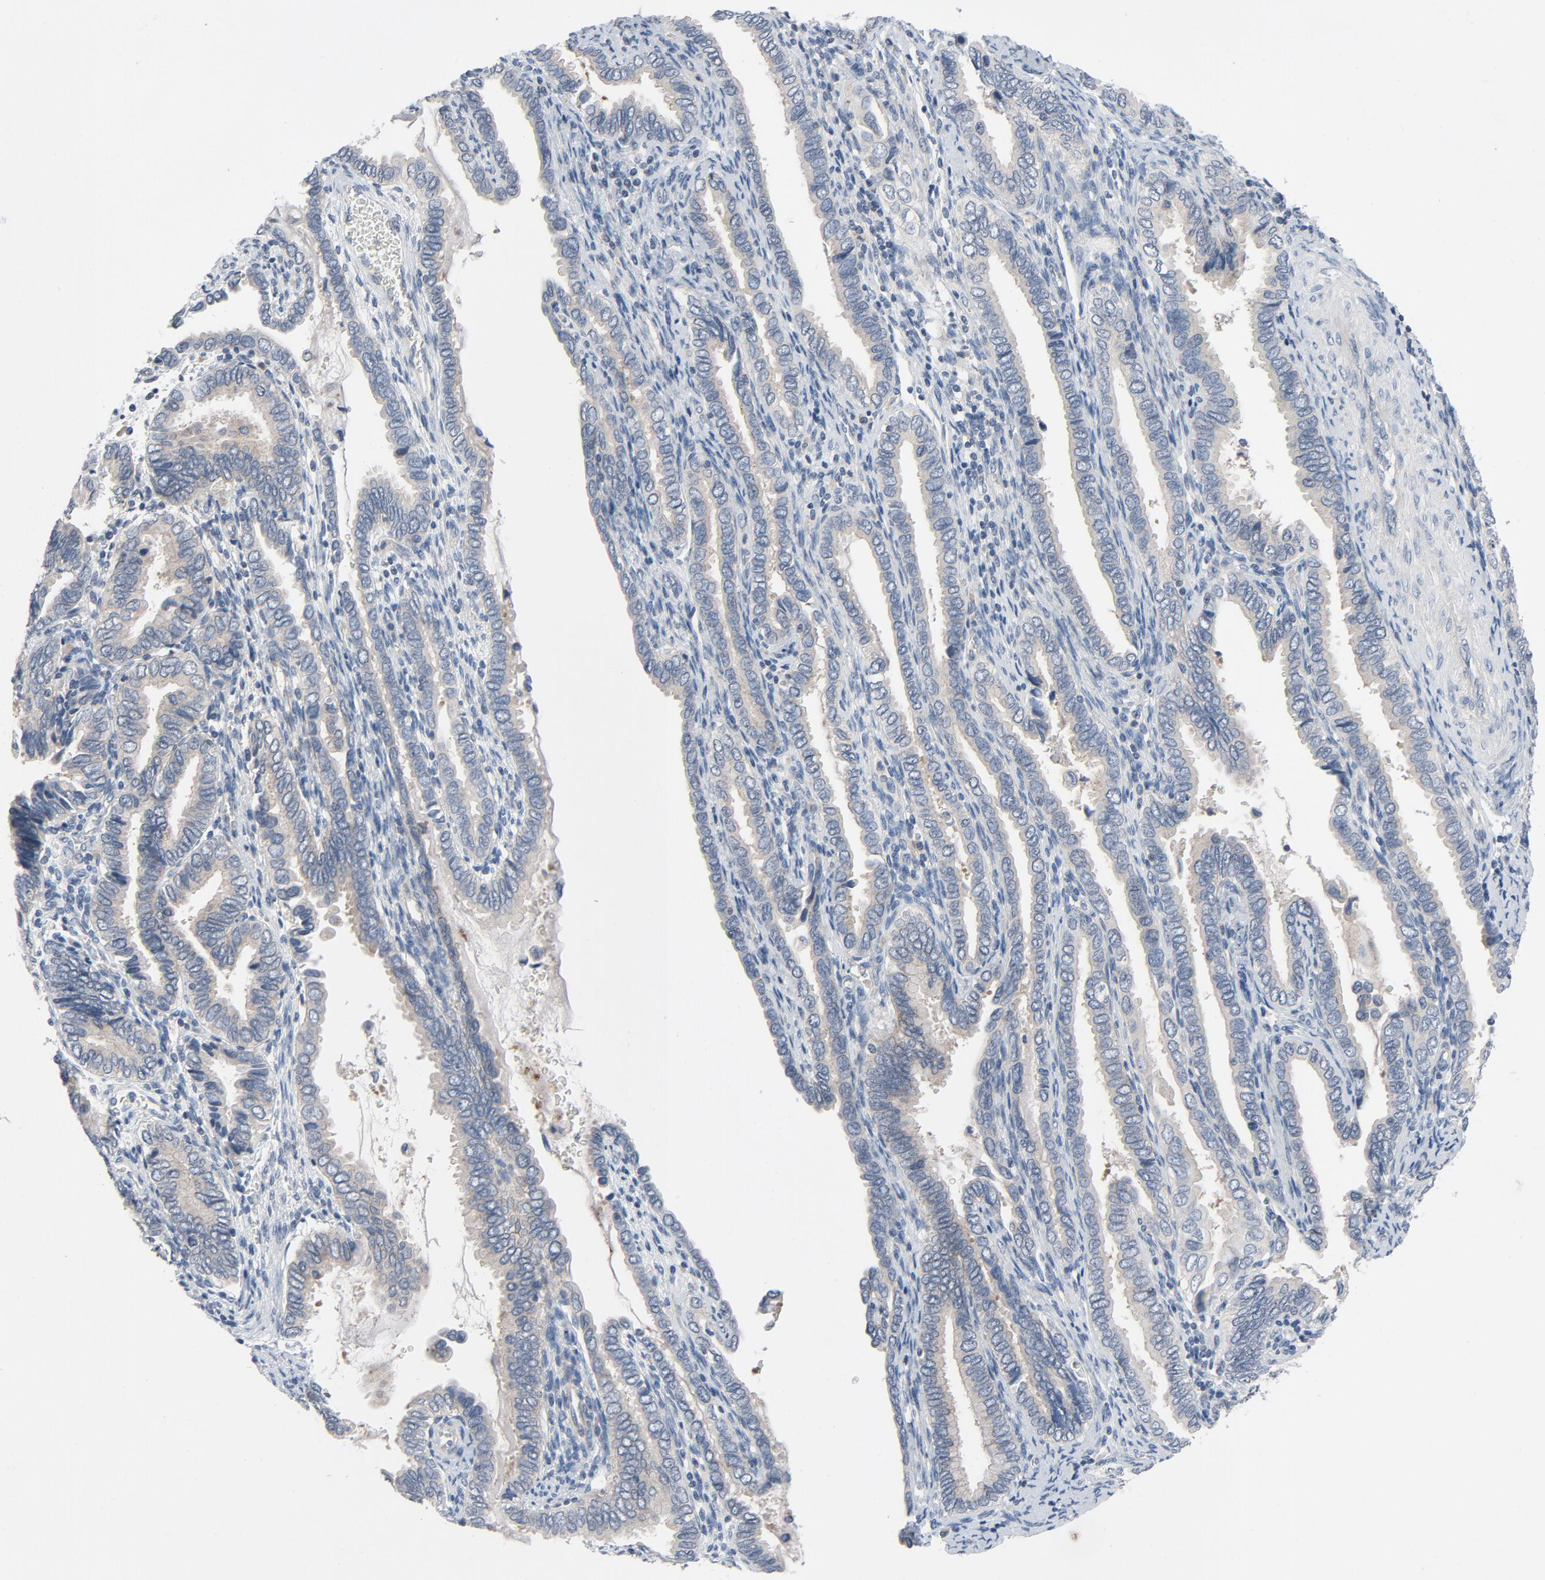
{"staining": {"intensity": "weak", "quantity": ">75%", "location": "cytoplasmic/membranous"}, "tissue": "cervical cancer", "cell_type": "Tumor cells", "image_type": "cancer", "snomed": [{"axis": "morphology", "description": "Adenocarcinoma, NOS"}, {"axis": "topography", "description": "Cervix"}], "caption": "DAB (3,3'-diaminobenzidine) immunohistochemical staining of human adenocarcinoma (cervical) reveals weak cytoplasmic/membranous protein positivity in approximately >75% of tumor cells. (IHC, brightfield microscopy, high magnification).", "gene": "TSG101", "patient": {"sex": "female", "age": 49}}